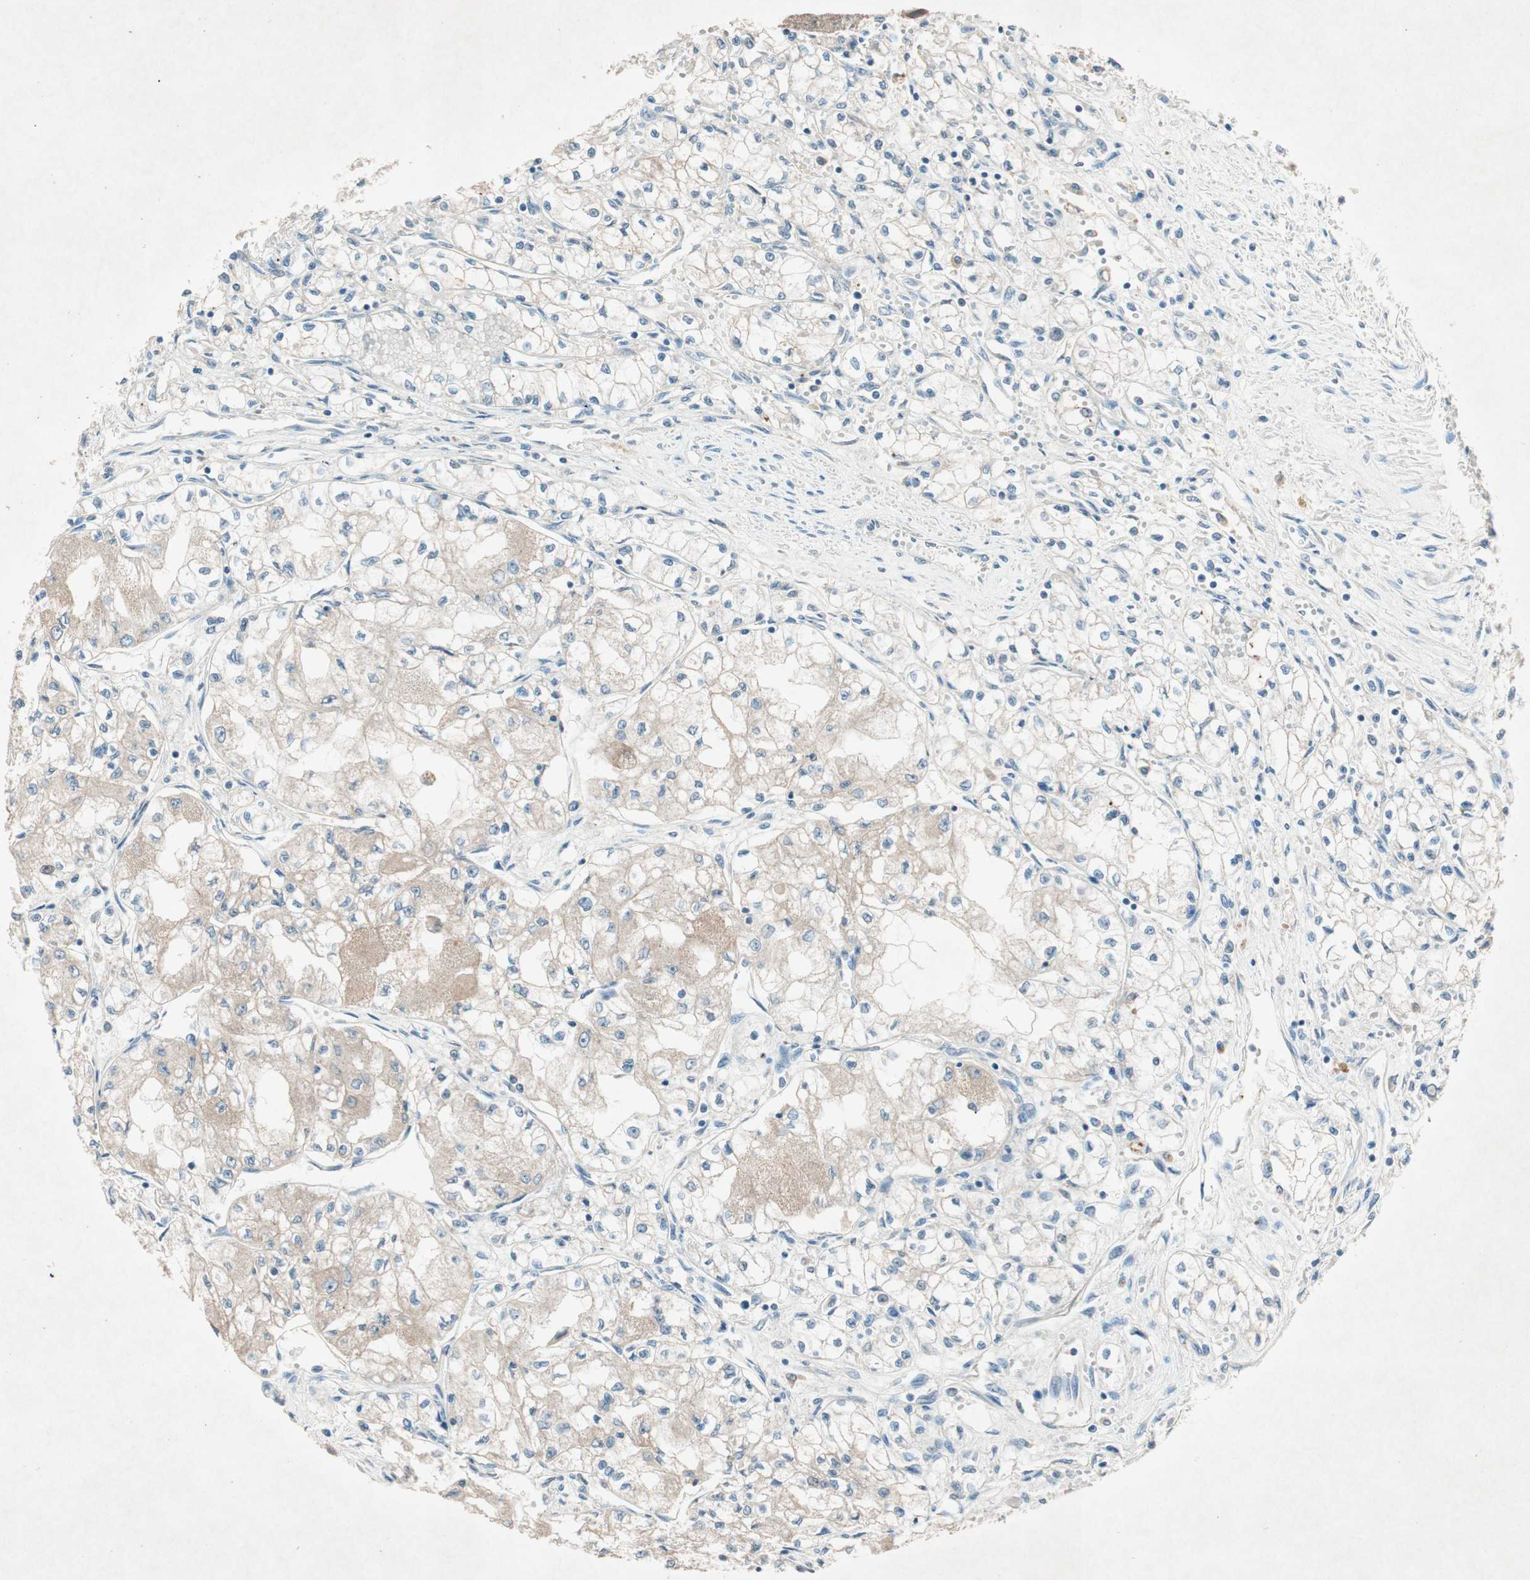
{"staining": {"intensity": "weak", "quantity": "25%-75%", "location": "cytoplasmic/membranous"}, "tissue": "renal cancer", "cell_type": "Tumor cells", "image_type": "cancer", "snomed": [{"axis": "morphology", "description": "Normal tissue, NOS"}, {"axis": "morphology", "description": "Adenocarcinoma, NOS"}, {"axis": "topography", "description": "Kidney"}], "caption": "Protein expression analysis of human adenocarcinoma (renal) reveals weak cytoplasmic/membranous staining in approximately 25%-75% of tumor cells. (DAB (3,3'-diaminobenzidine) IHC with brightfield microscopy, high magnification).", "gene": "NKAIN1", "patient": {"sex": "male", "age": 59}}